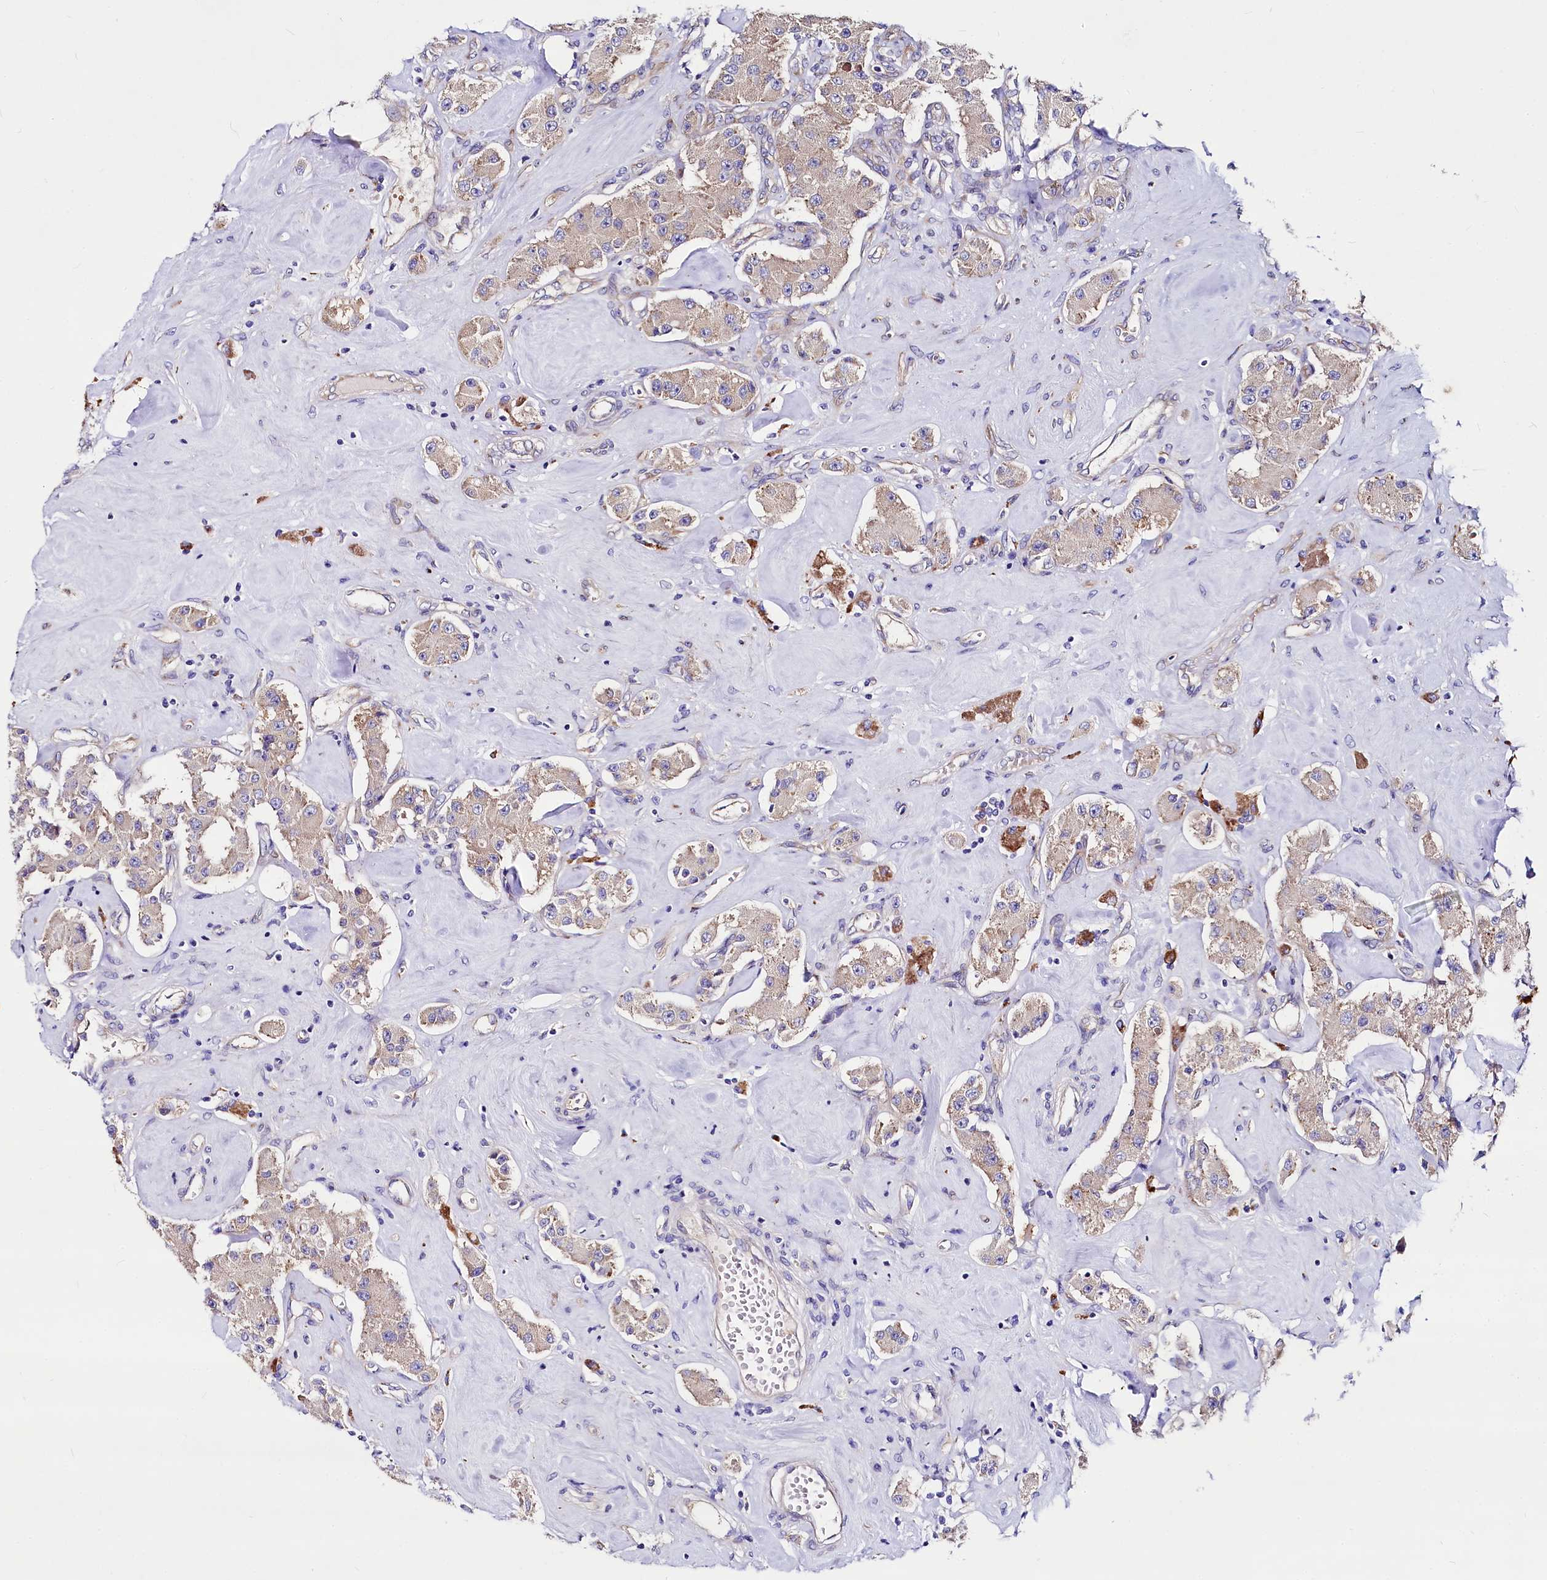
{"staining": {"intensity": "weak", "quantity": "25%-75%", "location": "cytoplasmic/membranous"}, "tissue": "carcinoid", "cell_type": "Tumor cells", "image_type": "cancer", "snomed": [{"axis": "morphology", "description": "Carcinoid, malignant, NOS"}, {"axis": "topography", "description": "Pancreas"}], "caption": "Human carcinoid stained with a protein marker demonstrates weak staining in tumor cells.", "gene": "QARS1", "patient": {"sex": "male", "age": 41}}